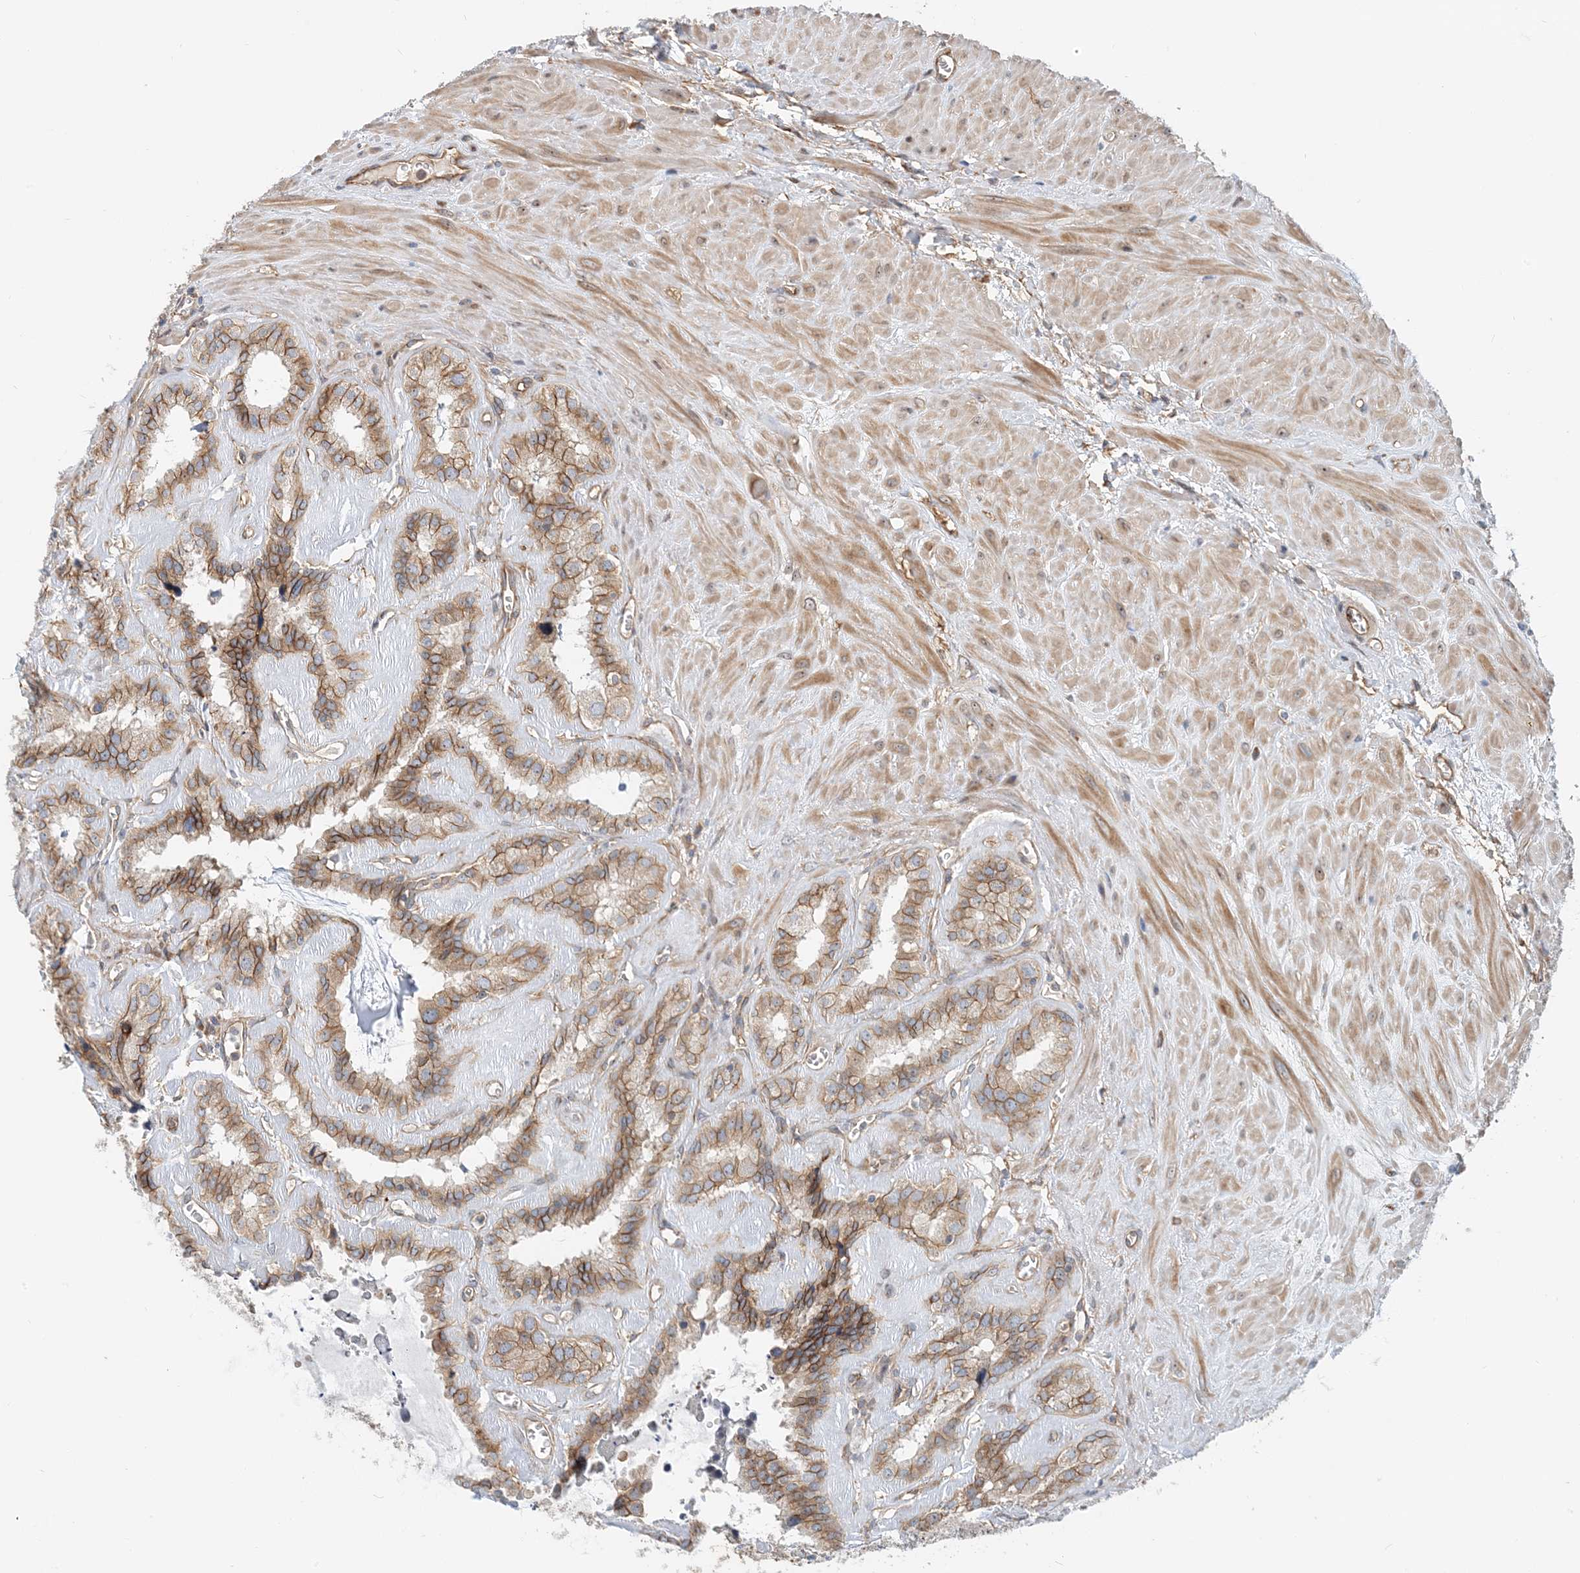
{"staining": {"intensity": "moderate", "quantity": ">75%", "location": "cytoplasmic/membranous"}, "tissue": "seminal vesicle", "cell_type": "Glandular cells", "image_type": "normal", "snomed": [{"axis": "morphology", "description": "Normal tissue, NOS"}, {"axis": "topography", "description": "Prostate"}, {"axis": "topography", "description": "Seminal veicle"}], "caption": "The immunohistochemical stain highlights moderate cytoplasmic/membranous staining in glandular cells of benign seminal vesicle. The staining was performed using DAB, with brown indicating positive protein expression. Nuclei are stained blue with hematoxylin.", "gene": "MYL5", "patient": {"sex": "male", "age": 59}}